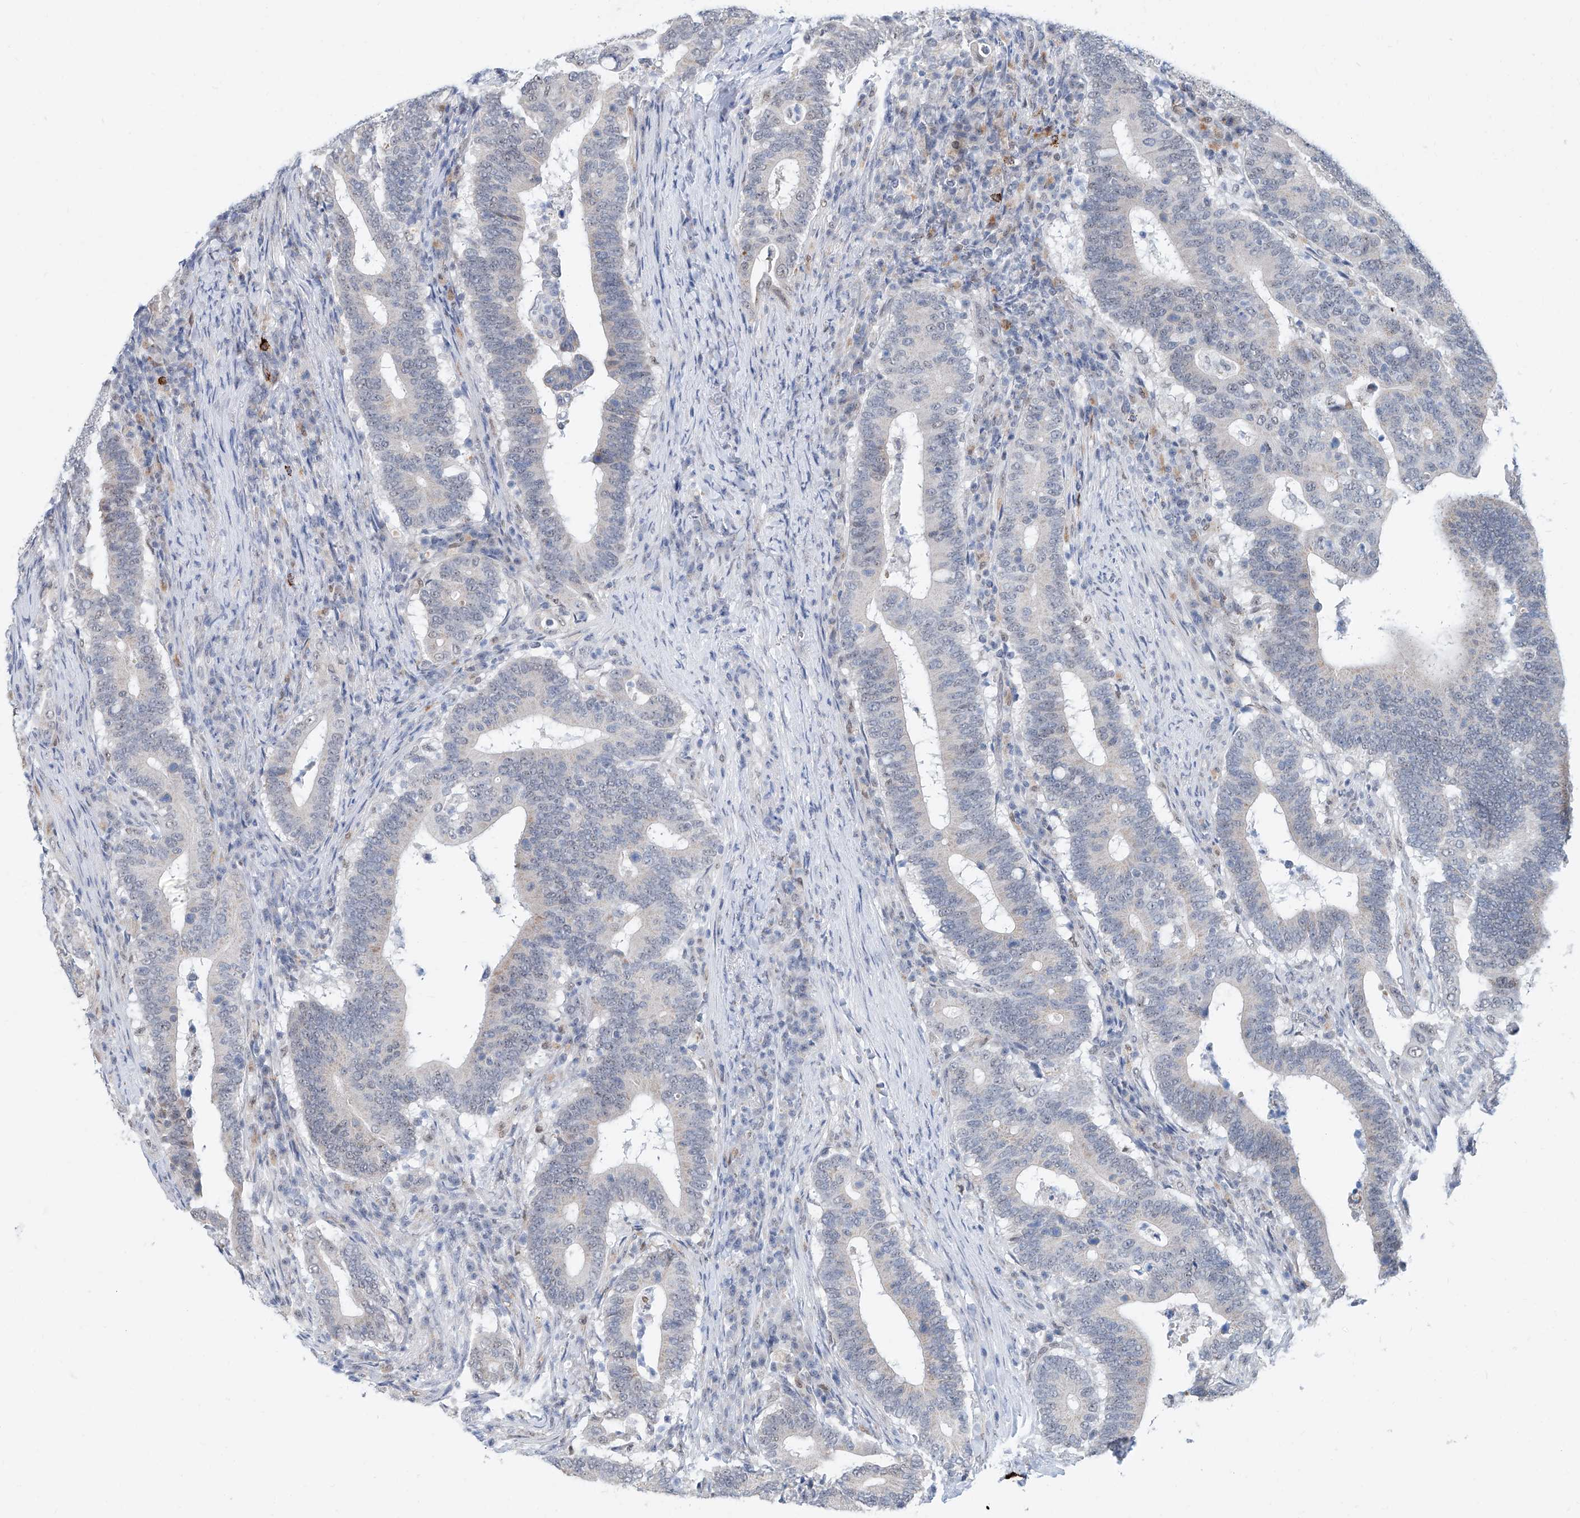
{"staining": {"intensity": "negative", "quantity": "none", "location": "none"}, "tissue": "colorectal cancer", "cell_type": "Tumor cells", "image_type": "cancer", "snomed": [{"axis": "morphology", "description": "Adenocarcinoma, NOS"}, {"axis": "topography", "description": "Colon"}], "caption": "This is a image of immunohistochemistry (IHC) staining of colorectal adenocarcinoma, which shows no positivity in tumor cells.", "gene": "SDE2", "patient": {"sex": "female", "age": 66}}